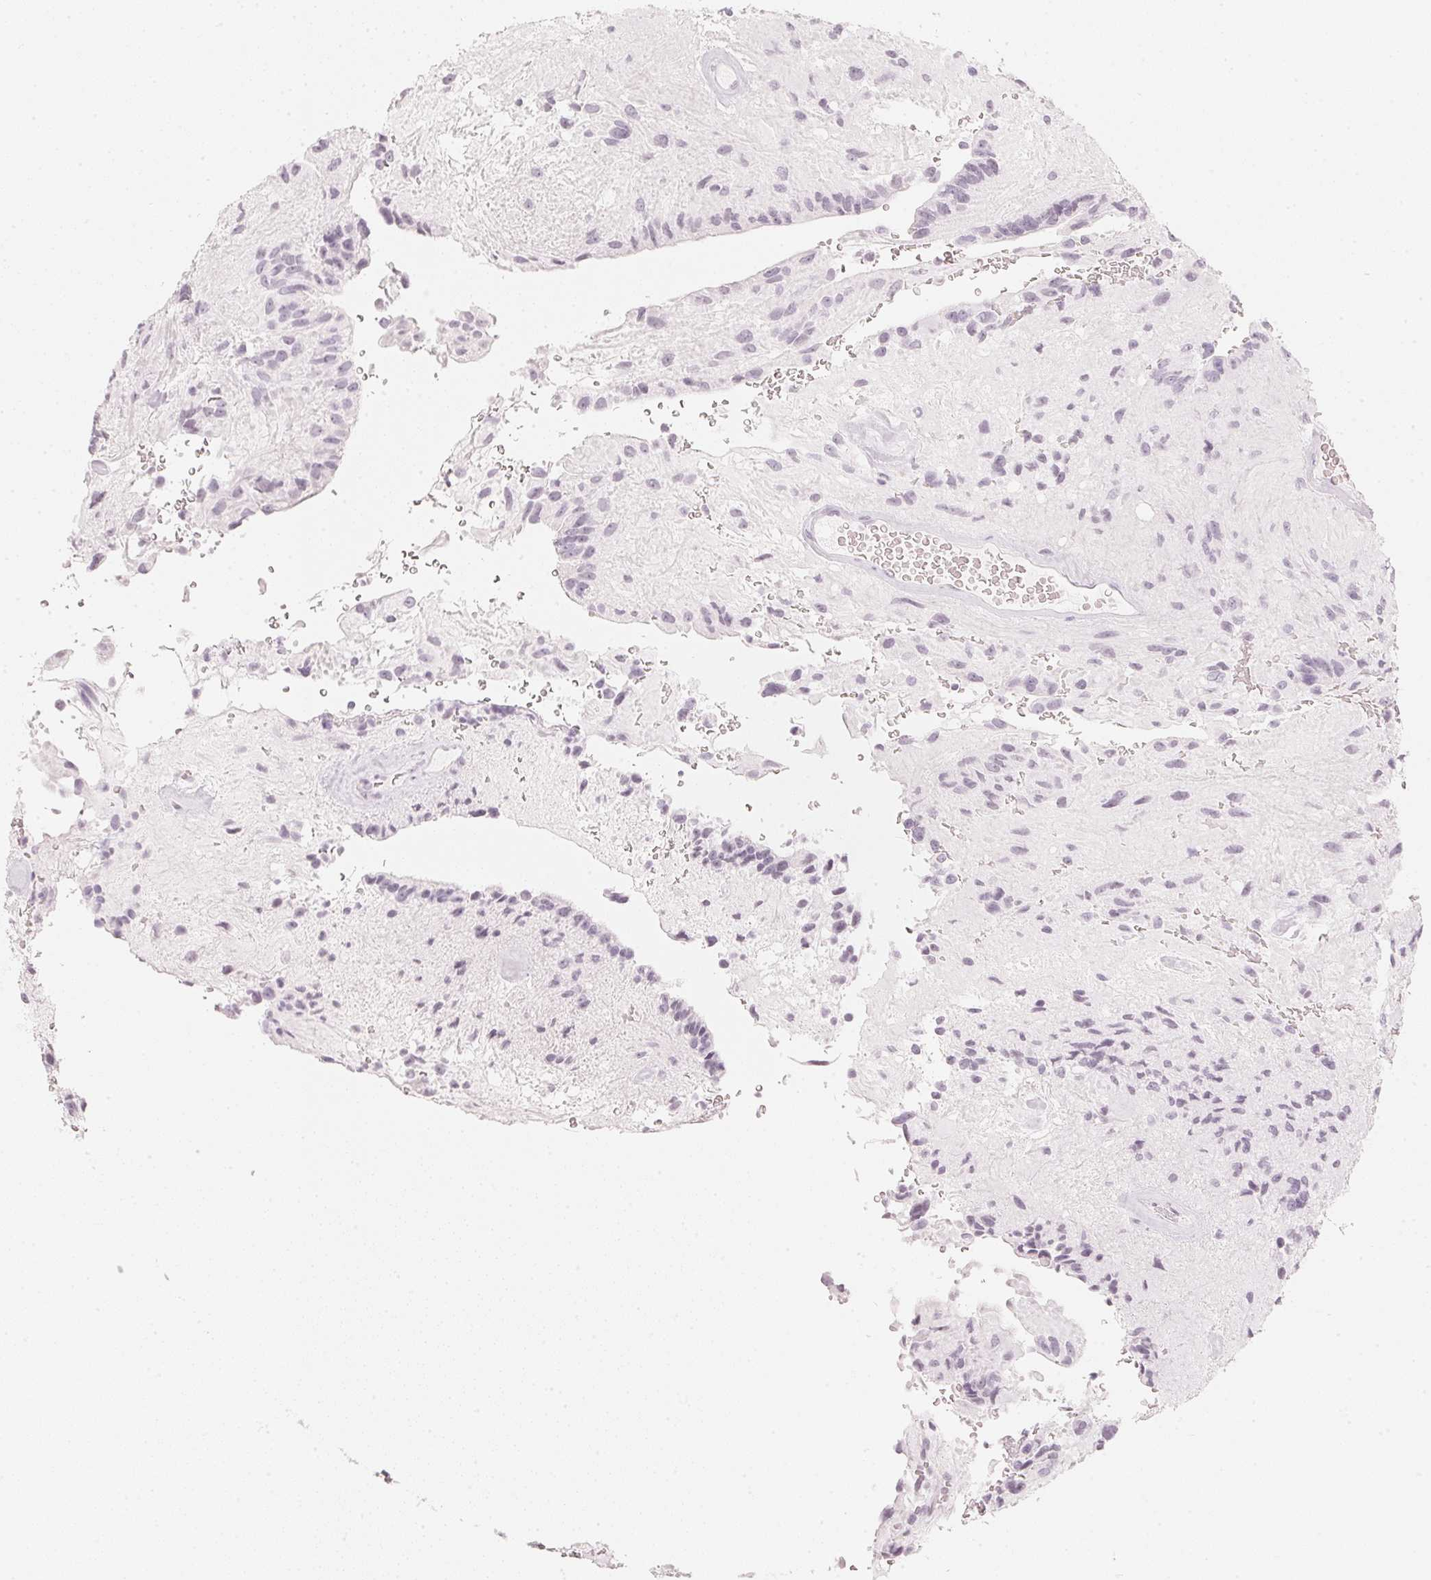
{"staining": {"intensity": "negative", "quantity": "none", "location": "none"}, "tissue": "glioma", "cell_type": "Tumor cells", "image_type": "cancer", "snomed": [{"axis": "morphology", "description": "Glioma, malignant, Low grade"}, {"axis": "topography", "description": "Brain"}], "caption": "Human glioma stained for a protein using immunohistochemistry (IHC) reveals no staining in tumor cells.", "gene": "SLC22A8", "patient": {"sex": "male", "age": 31}}